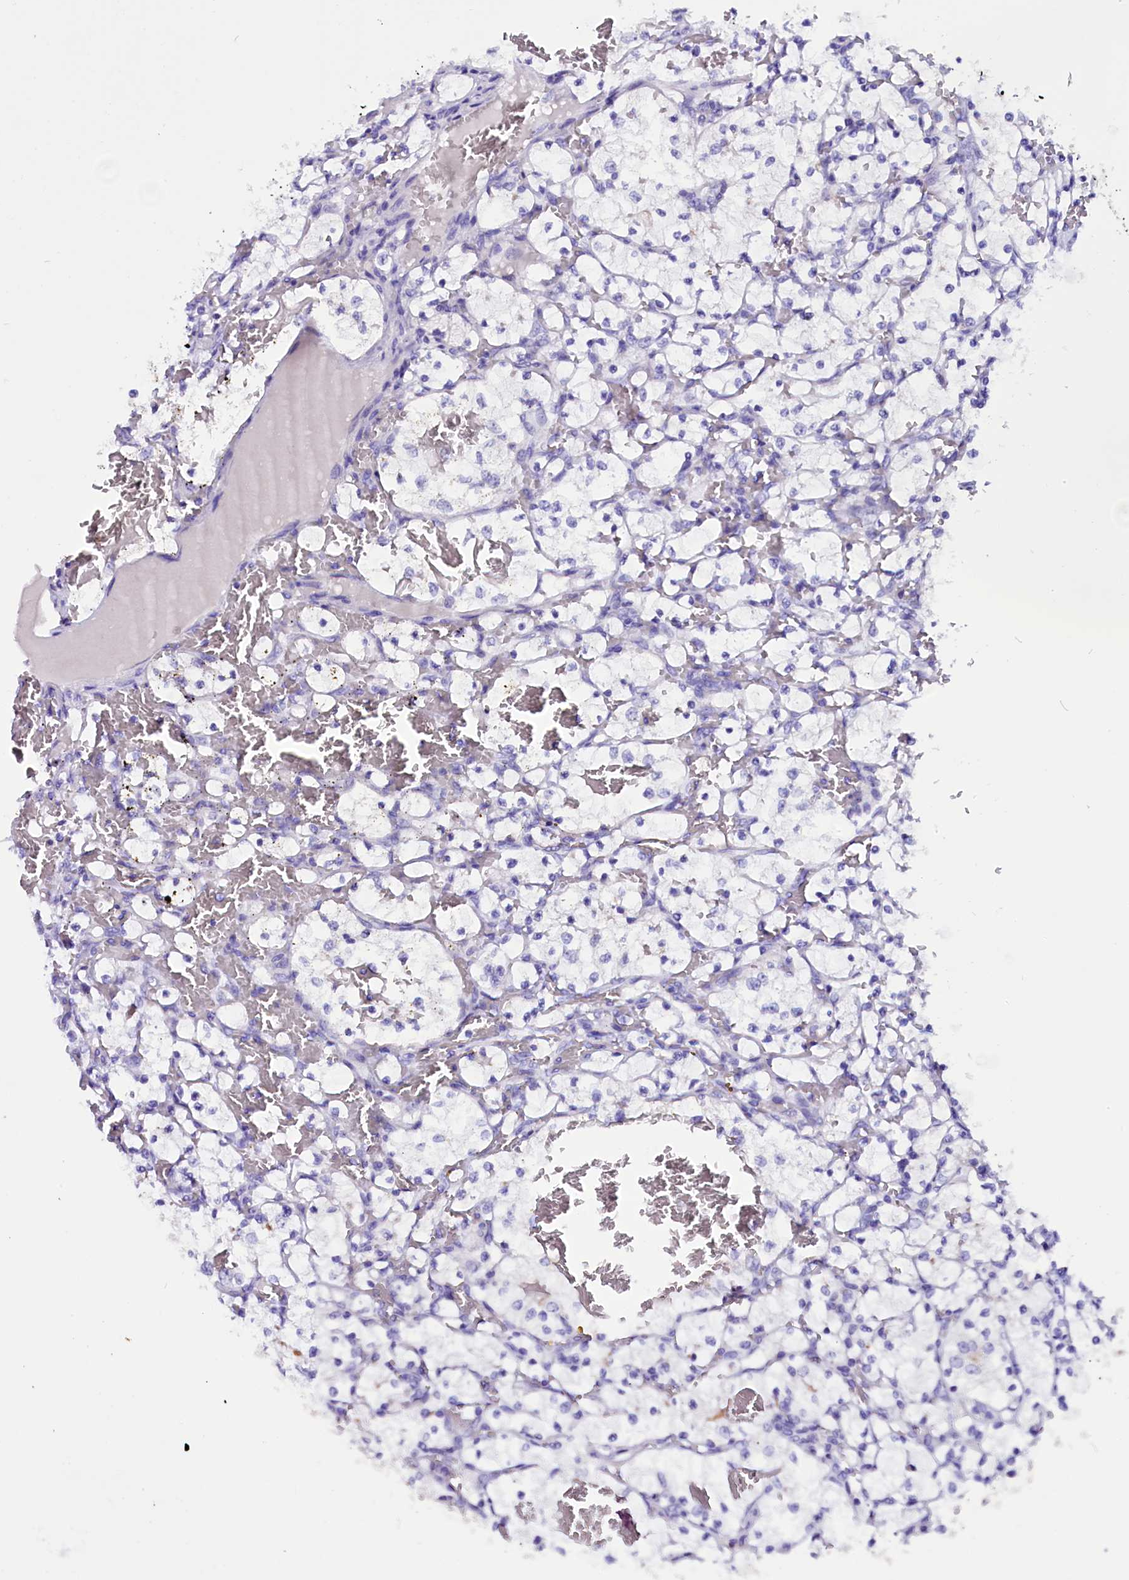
{"staining": {"intensity": "negative", "quantity": "none", "location": "none"}, "tissue": "renal cancer", "cell_type": "Tumor cells", "image_type": "cancer", "snomed": [{"axis": "morphology", "description": "Adenocarcinoma, NOS"}, {"axis": "topography", "description": "Kidney"}], "caption": "This image is of adenocarcinoma (renal) stained with IHC to label a protein in brown with the nuclei are counter-stained blue. There is no staining in tumor cells.", "gene": "CCBE1", "patient": {"sex": "female", "age": 69}}